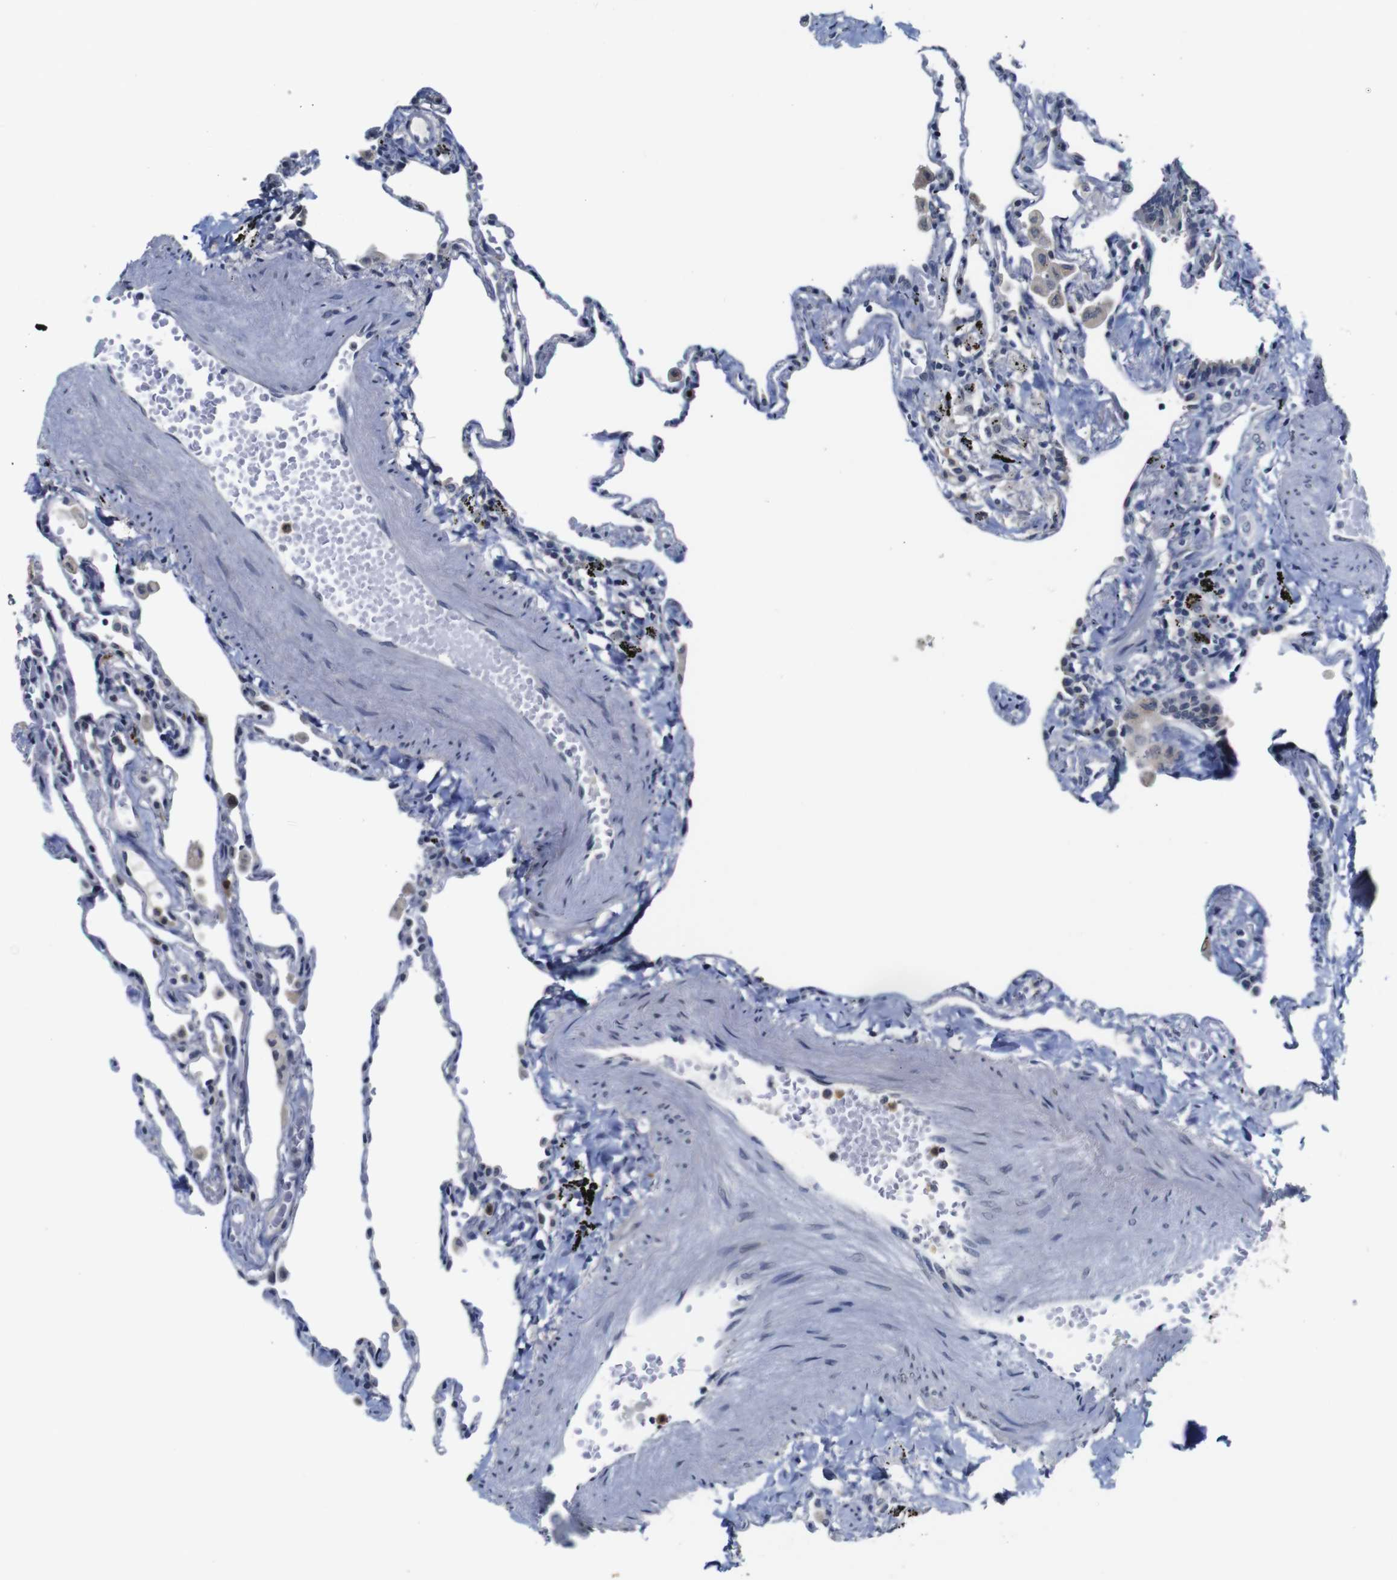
{"staining": {"intensity": "negative", "quantity": "none", "location": "none"}, "tissue": "lung", "cell_type": "Alveolar cells", "image_type": "normal", "snomed": [{"axis": "morphology", "description": "Normal tissue, NOS"}, {"axis": "topography", "description": "Lung"}], "caption": "This micrograph is of benign lung stained with IHC to label a protein in brown with the nuclei are counter-stained blue. There is no positivity in alveolar cells.", "gene": "NTRK3", "patient": {"sex": "male", "age": 59}}